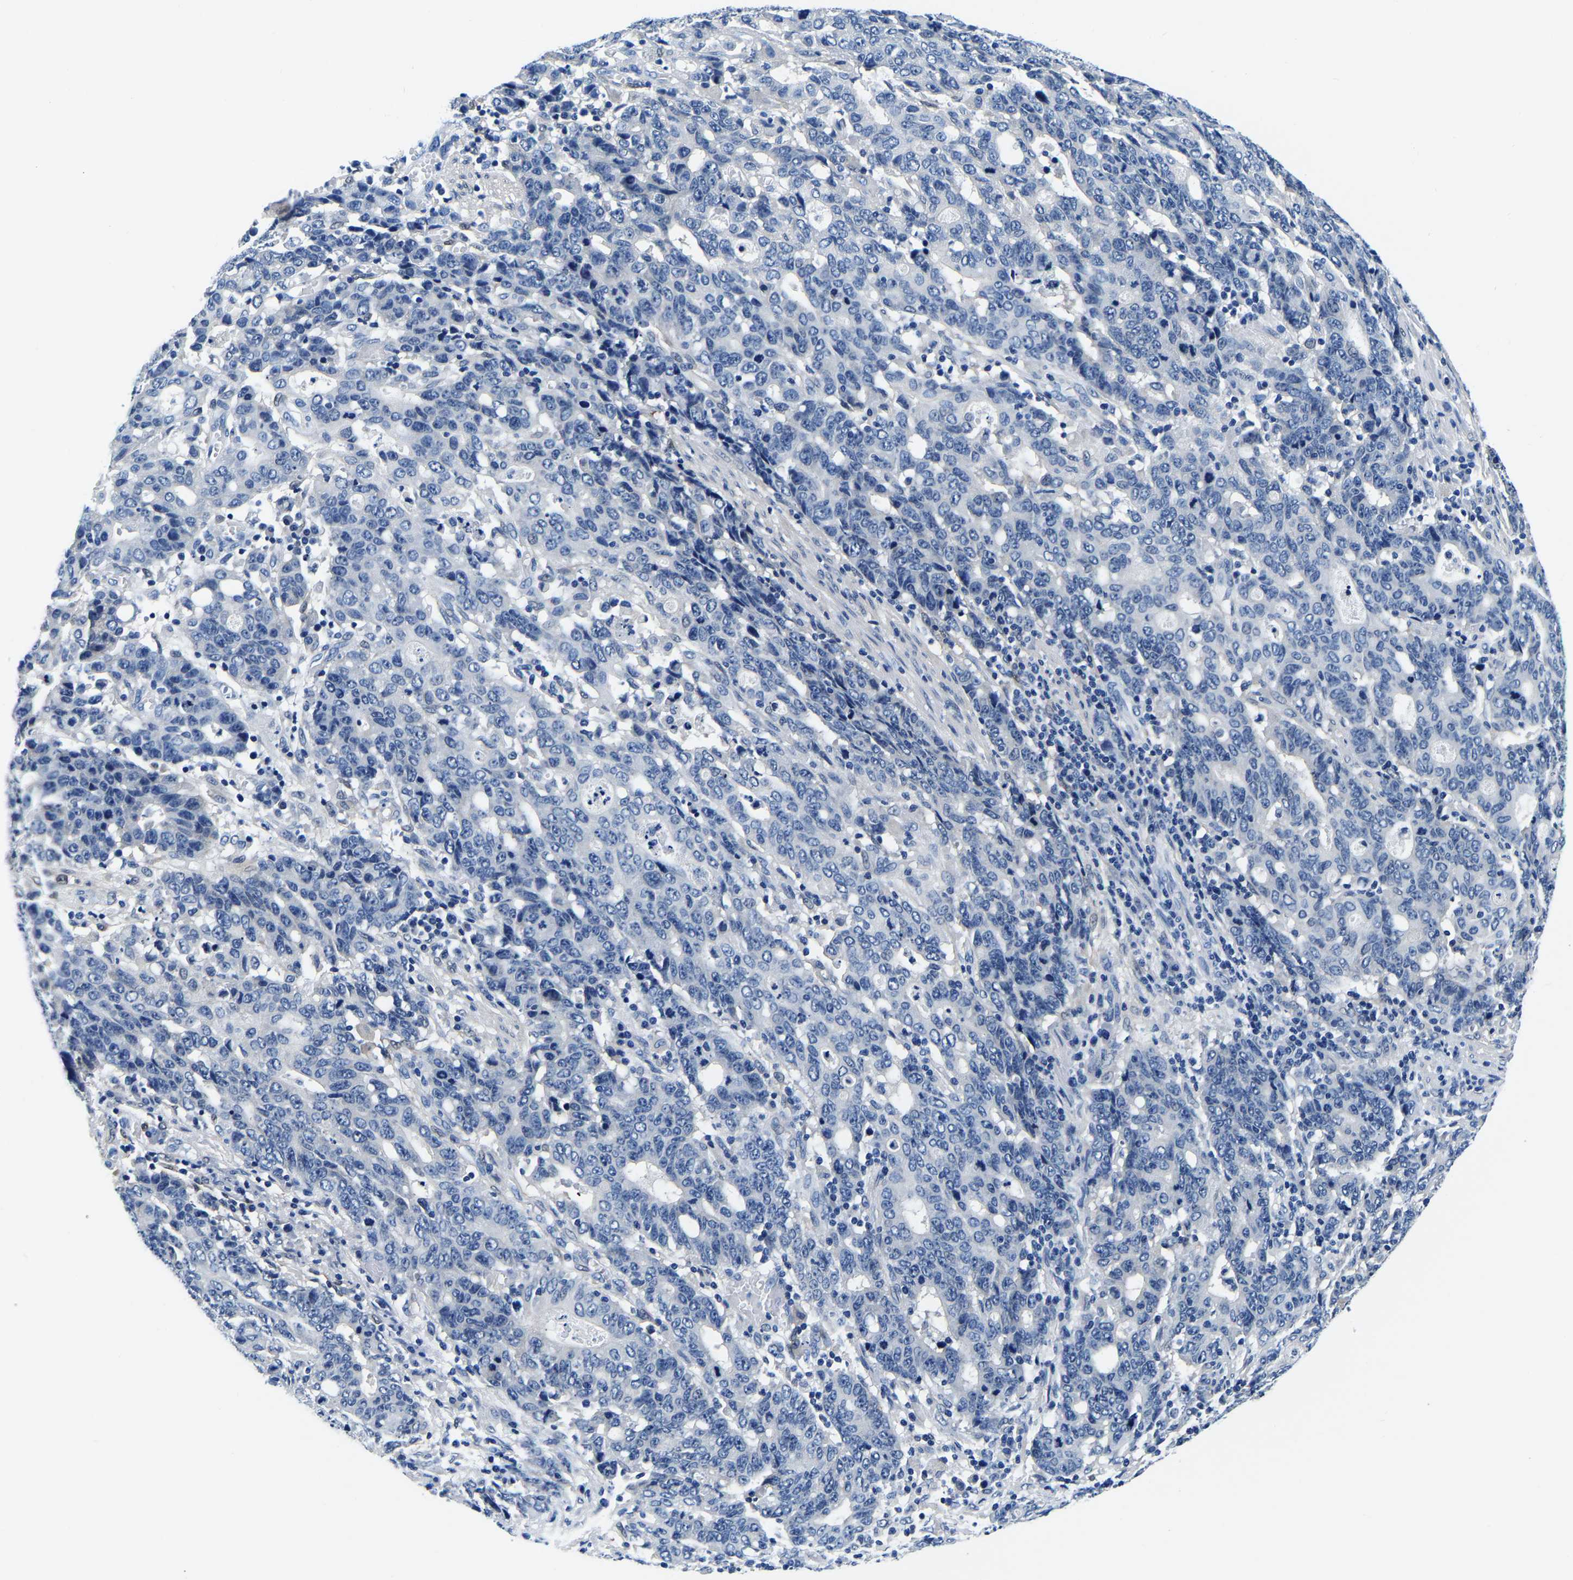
{"staining": {"intensity": "negative", "quantity": "none", "location": "none"}, "tissue": "stomach cancer", "cell_type": "Tumor cells", "image_type": "cancer", "snomed": [{"axis": "morphology", "description": "Adenocarcinoma, NOS"}, {"axis": "topography", "description": "Stomach, upper"}], "caption": "Immunohistochemistry image of neoplastic tissue: human adenocarcinoma (stomach) stained with DAB (3,3'-diaminobenzidine) exhibits no significant protein positivity in tumor cells. (DAB (3,3'-diaminobenzidine) IHC visualized using brightfield microscopy, high magnification).", "gene": "ACO1", "patient": {"sex": "male", "age": 69}}